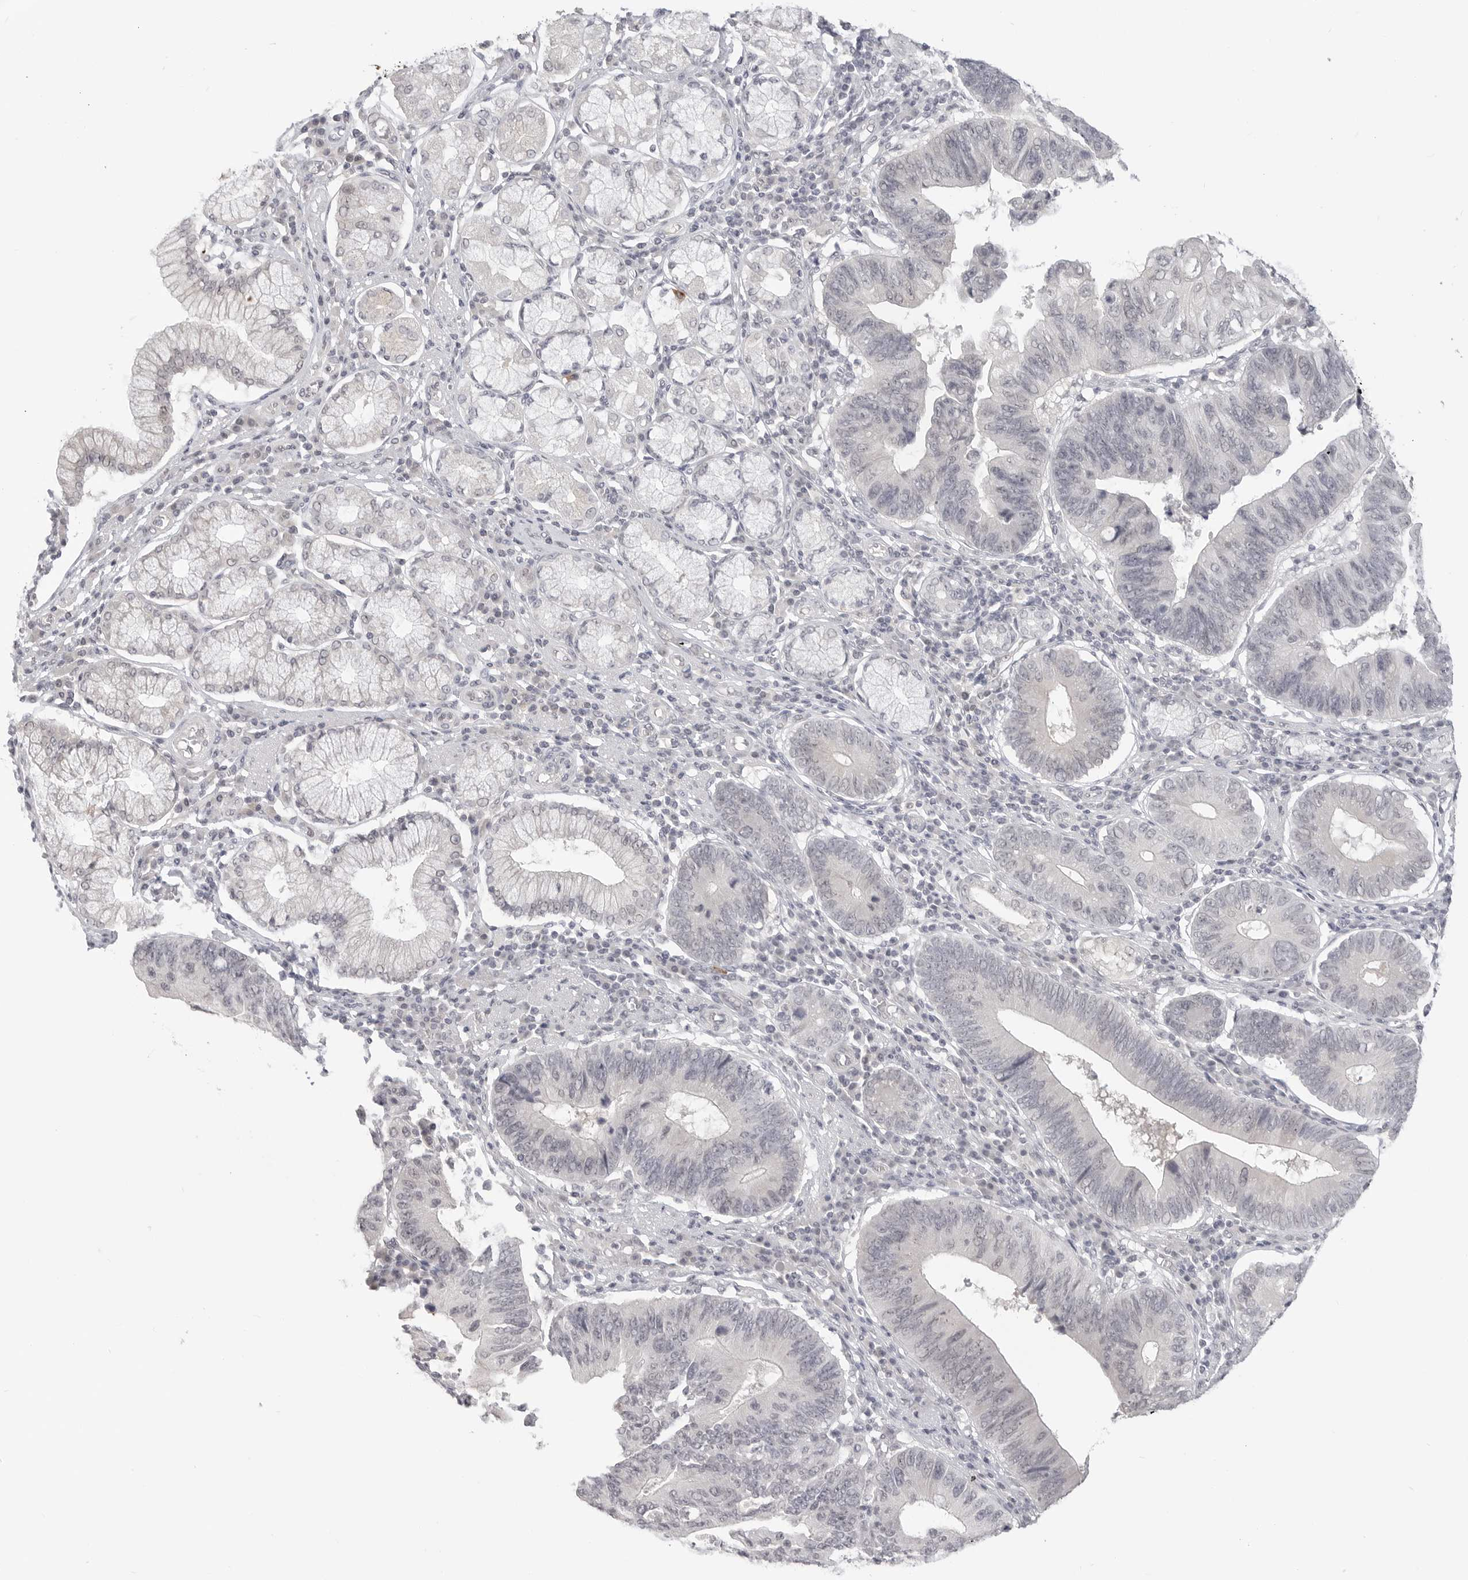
{"staining": {"intensity": "negative", "quantity": "none", "location": "none"}, "tissue": "stomach cancer", "cell_type": "Tumor cells", "image_type": "cancer", "snomed": [{"axis": "morphology", "description": "Adenocarcinoma, NOS"}, {"axis": "topography", "description": "Stomach"}], "caption": "A histopathology image of stomach adenocarcinoma stained for a protein displays no brown staining in tumor cells.", "gene": "KLK11", "patient": {"sex": "male", "age": 59}}